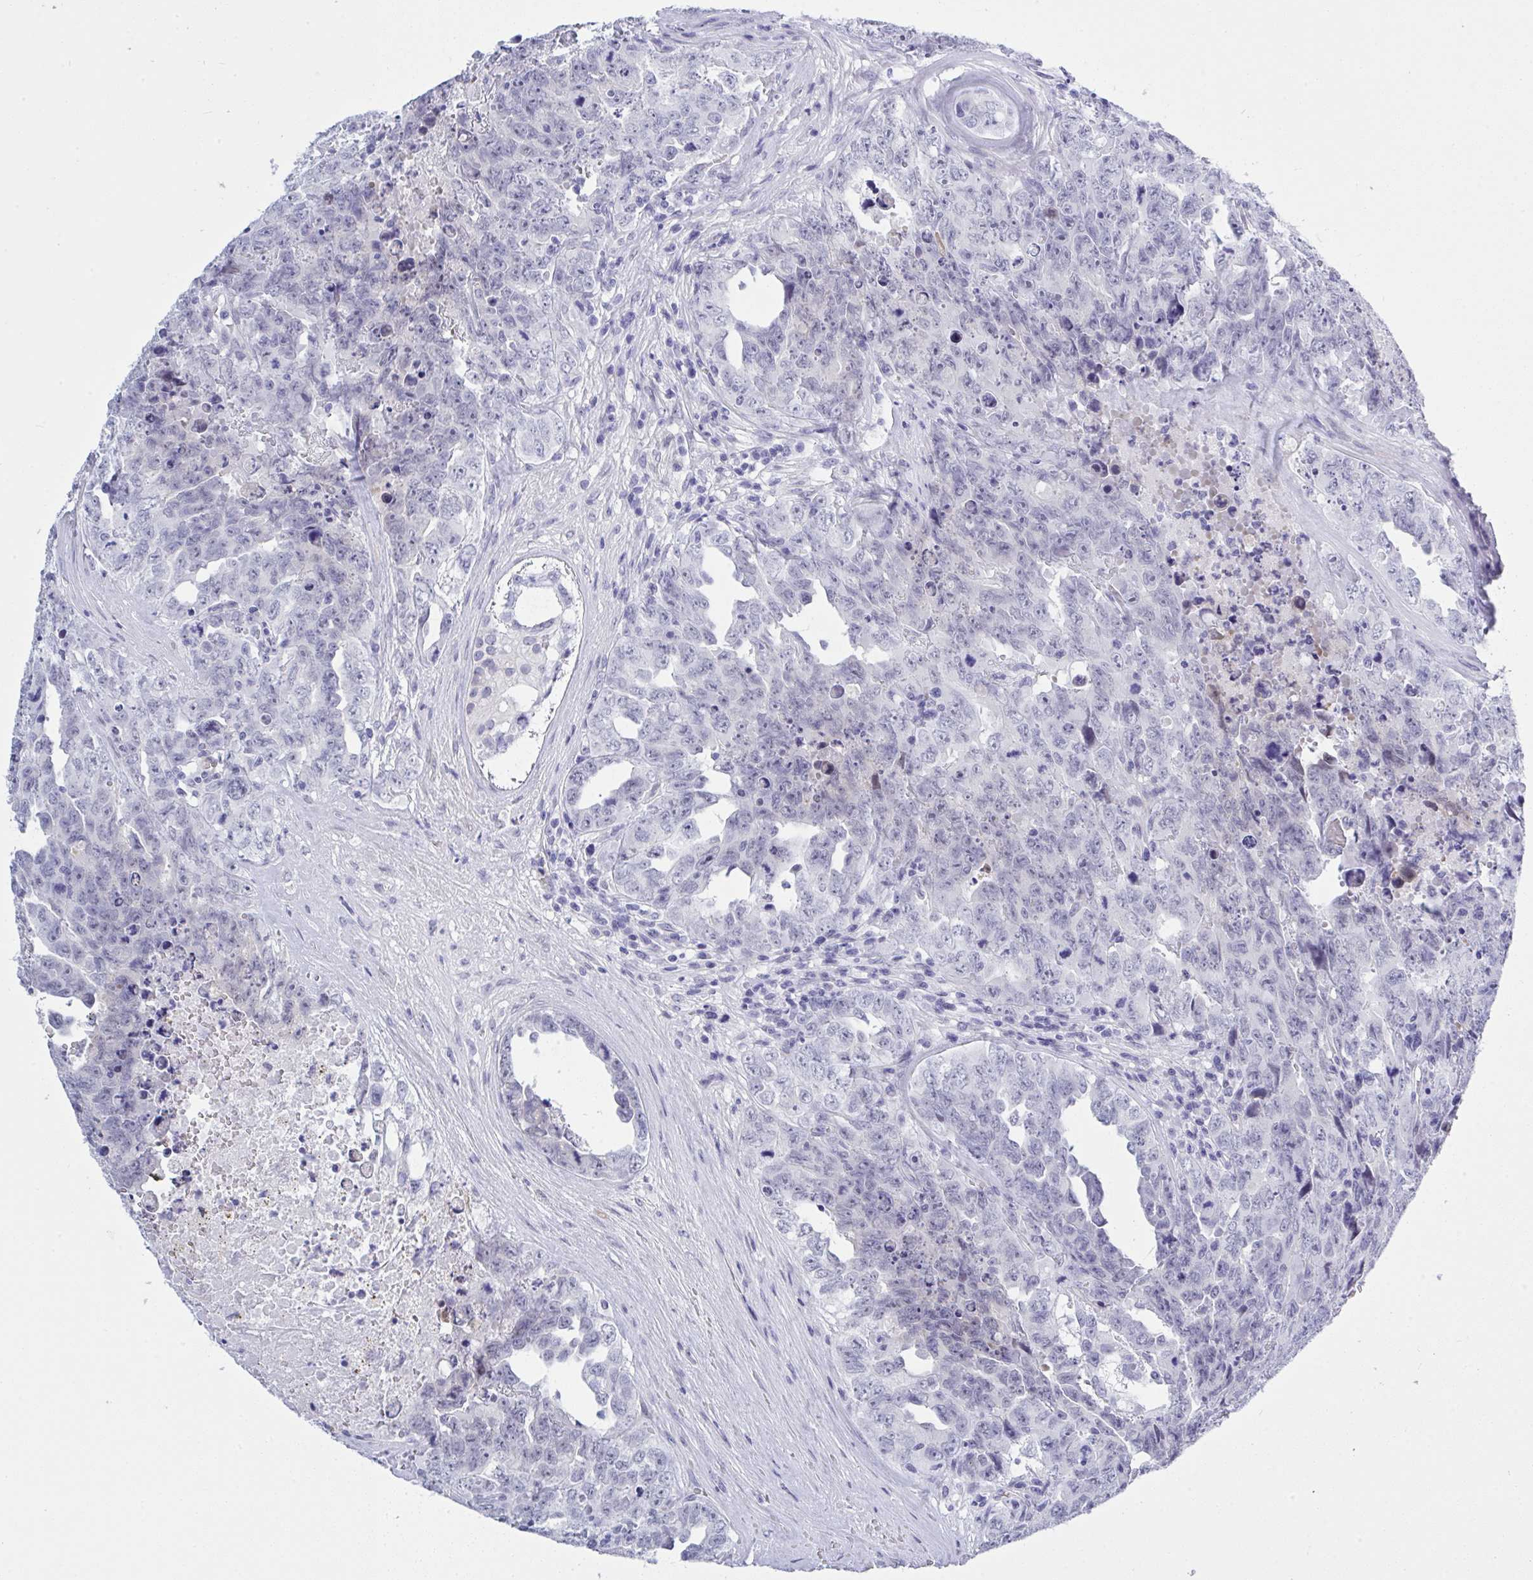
{"staining": {"intensity": "negative", "quantity": "none", "location": "none"}, "tissue": "testis cancer", "cell_type": "Tumor cells", "image_type": "cancer", "snomed": [{"axis": "morphology", "description": "Carcinoma, Embryonal, NOS"}, {"axis": "topography", "description": "Testis"}], "caption": "IHC photomicrograph of testis embryonal carcinoma stained for a protein (brown), which demonstrates no positivity in tumor cells. Brightfield microscopy of immunohistochemistry stained with DAB (brown) and hematoxylin (blue), captured at high magnification.", "gene": "MFSD4A", "patient": {"sex": "male", "age": 24}}